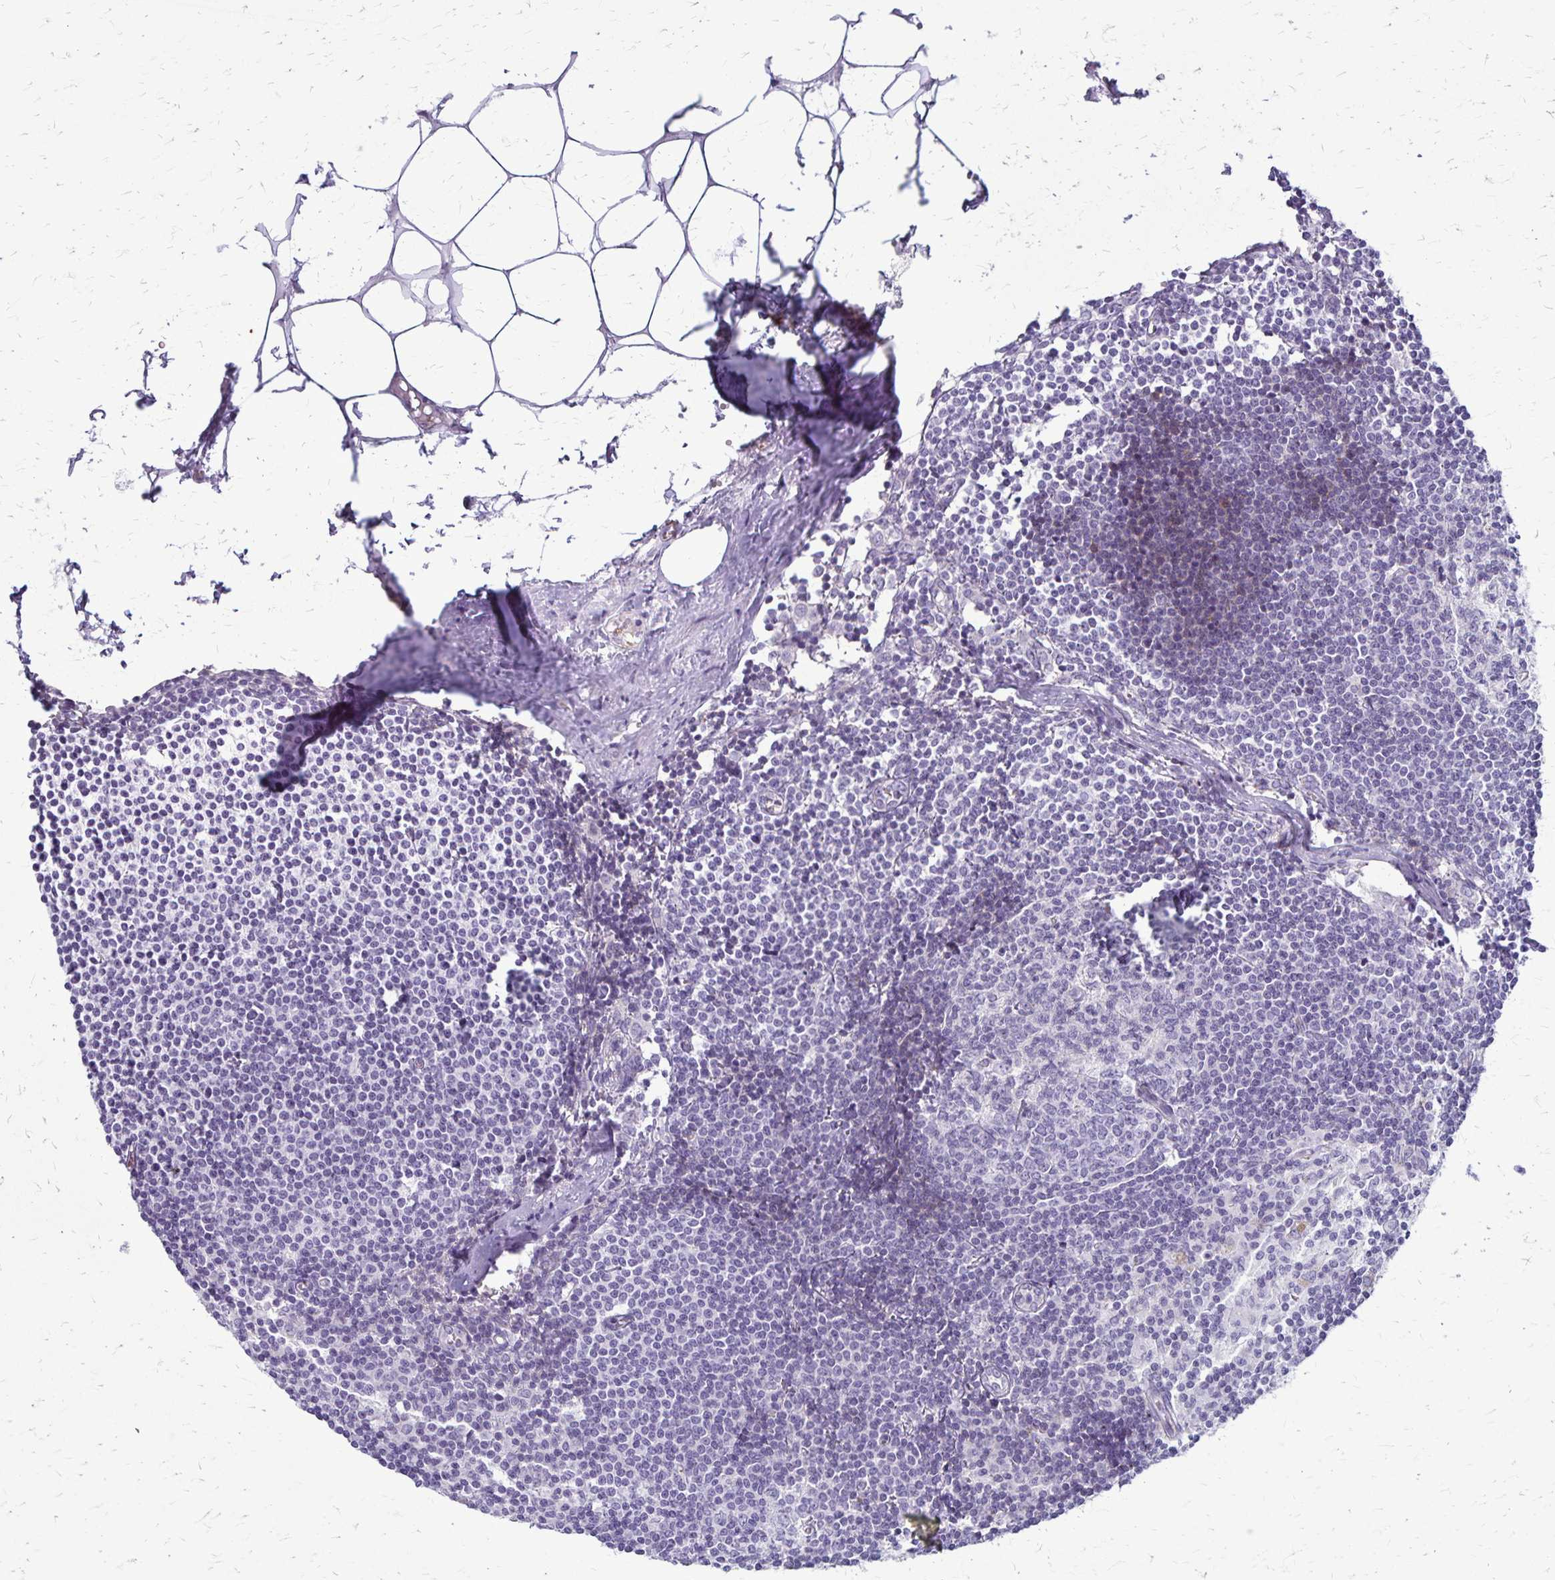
{"staining": {"intensity": "negative", "quantity": "none", "location": "none"}, "tissue": "lymph node", "cell_type": "Germinal center cells", "image_type": "normal", "snomed": [{"axis": "morphology", "description": "Normal tissue, NOS"}, {"axis": "topography", "description": "Lymph node"}], "caption": "This histopathology image is of unremarkable lymph node stained with IHC to label a protein in brown with the nuclei are counter-stained blue. There is no expression in germinal center cells.", "gene": "GP9", "patient": {"sex": "female", "age": 69}}